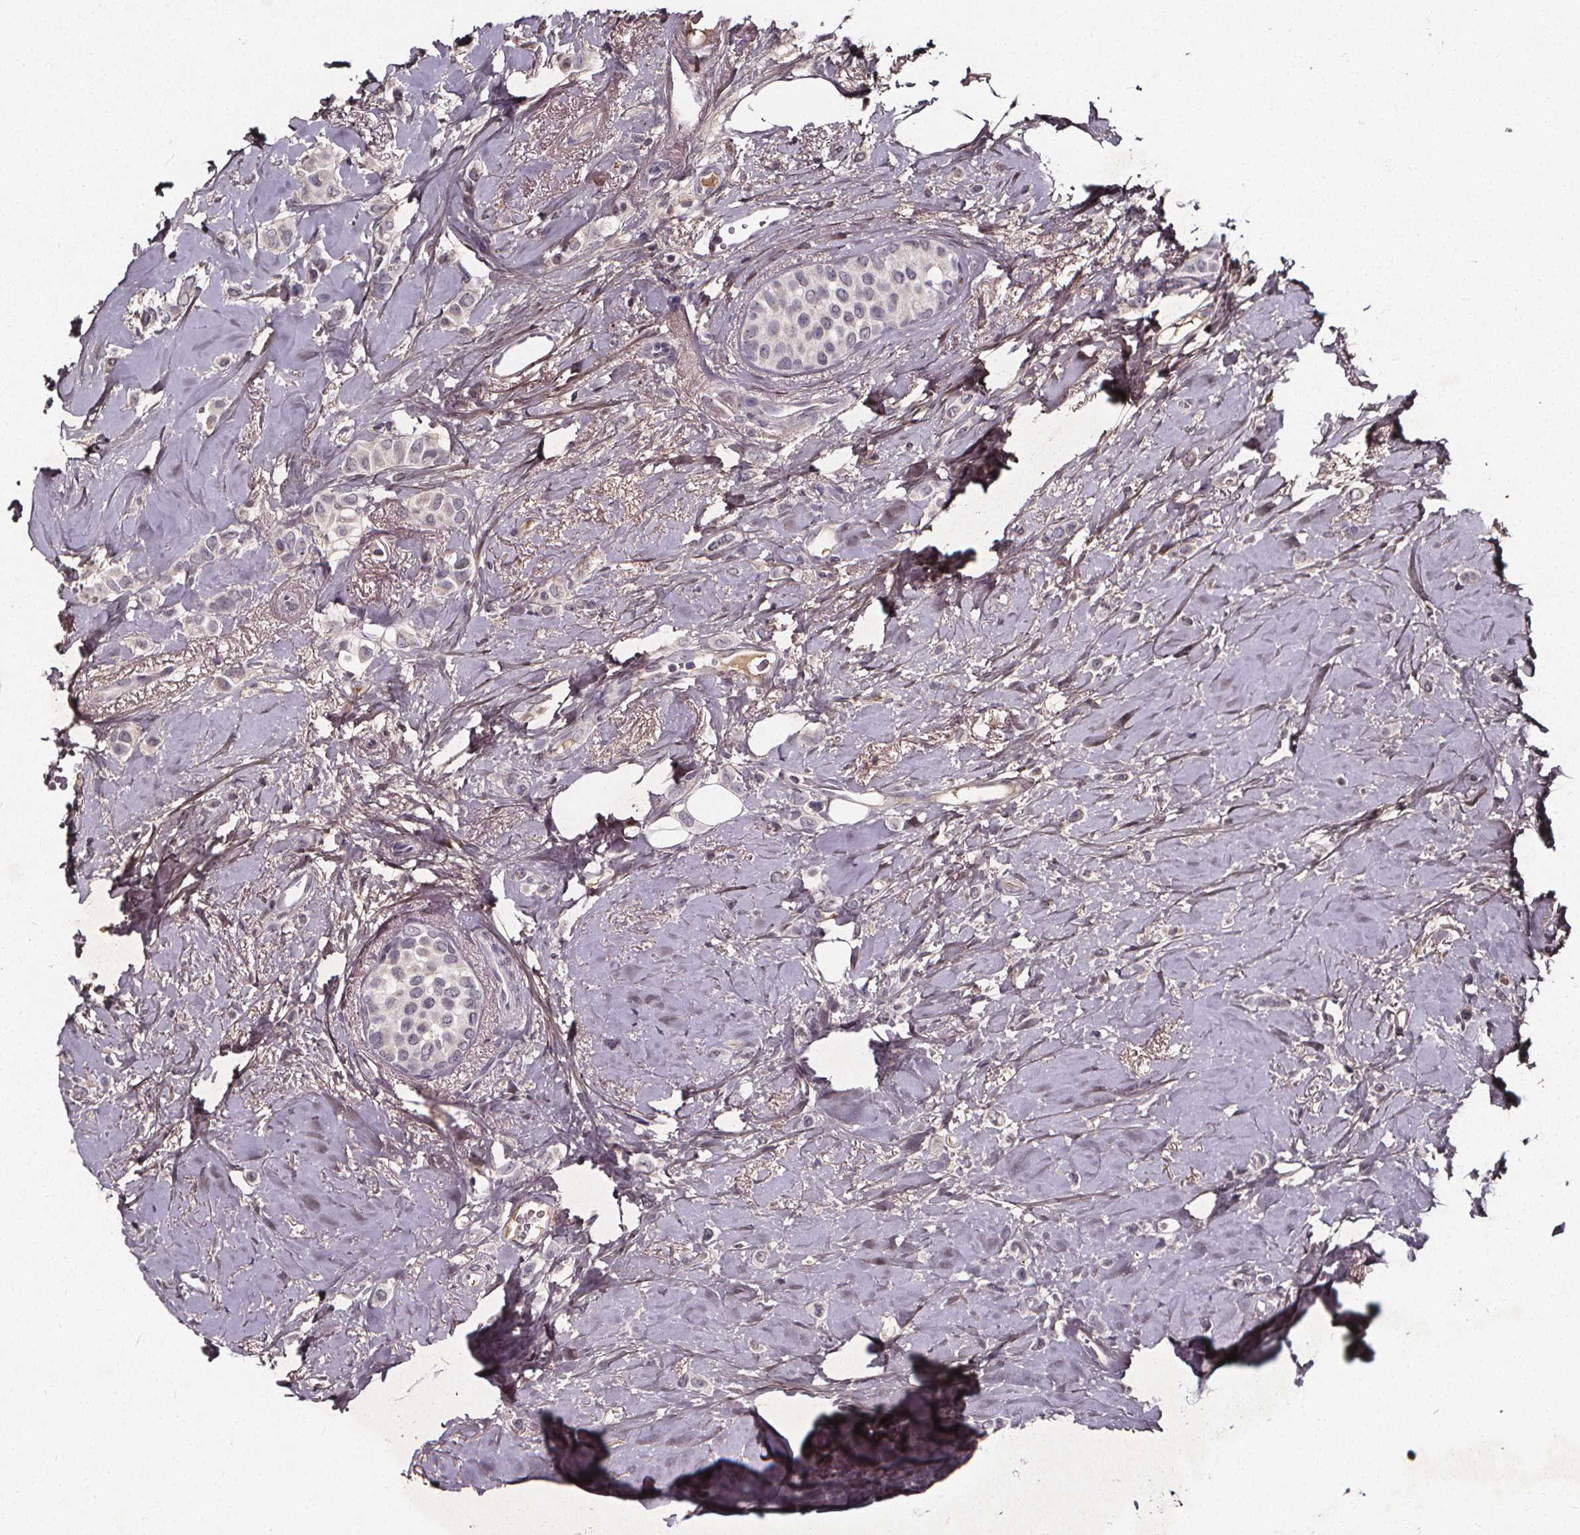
{"staining": {"intensity": "negative", "quantity": "none", "location": "none"}, "tissue": "breast cancer", "cell_type": "Tumor cells", "image_type": "cancer", "snomed": [{"axis": "morphology", "description": "Lobular carcinoma"}, {"axis": "topography", "description": "Breast"}], "caption": "Breast lobular carcinoma was stained to show a protein in brown. There is no significant expression in tumor cells.", "gene": "SPAG8", "patient": {"sex": "female", "age": 66}}